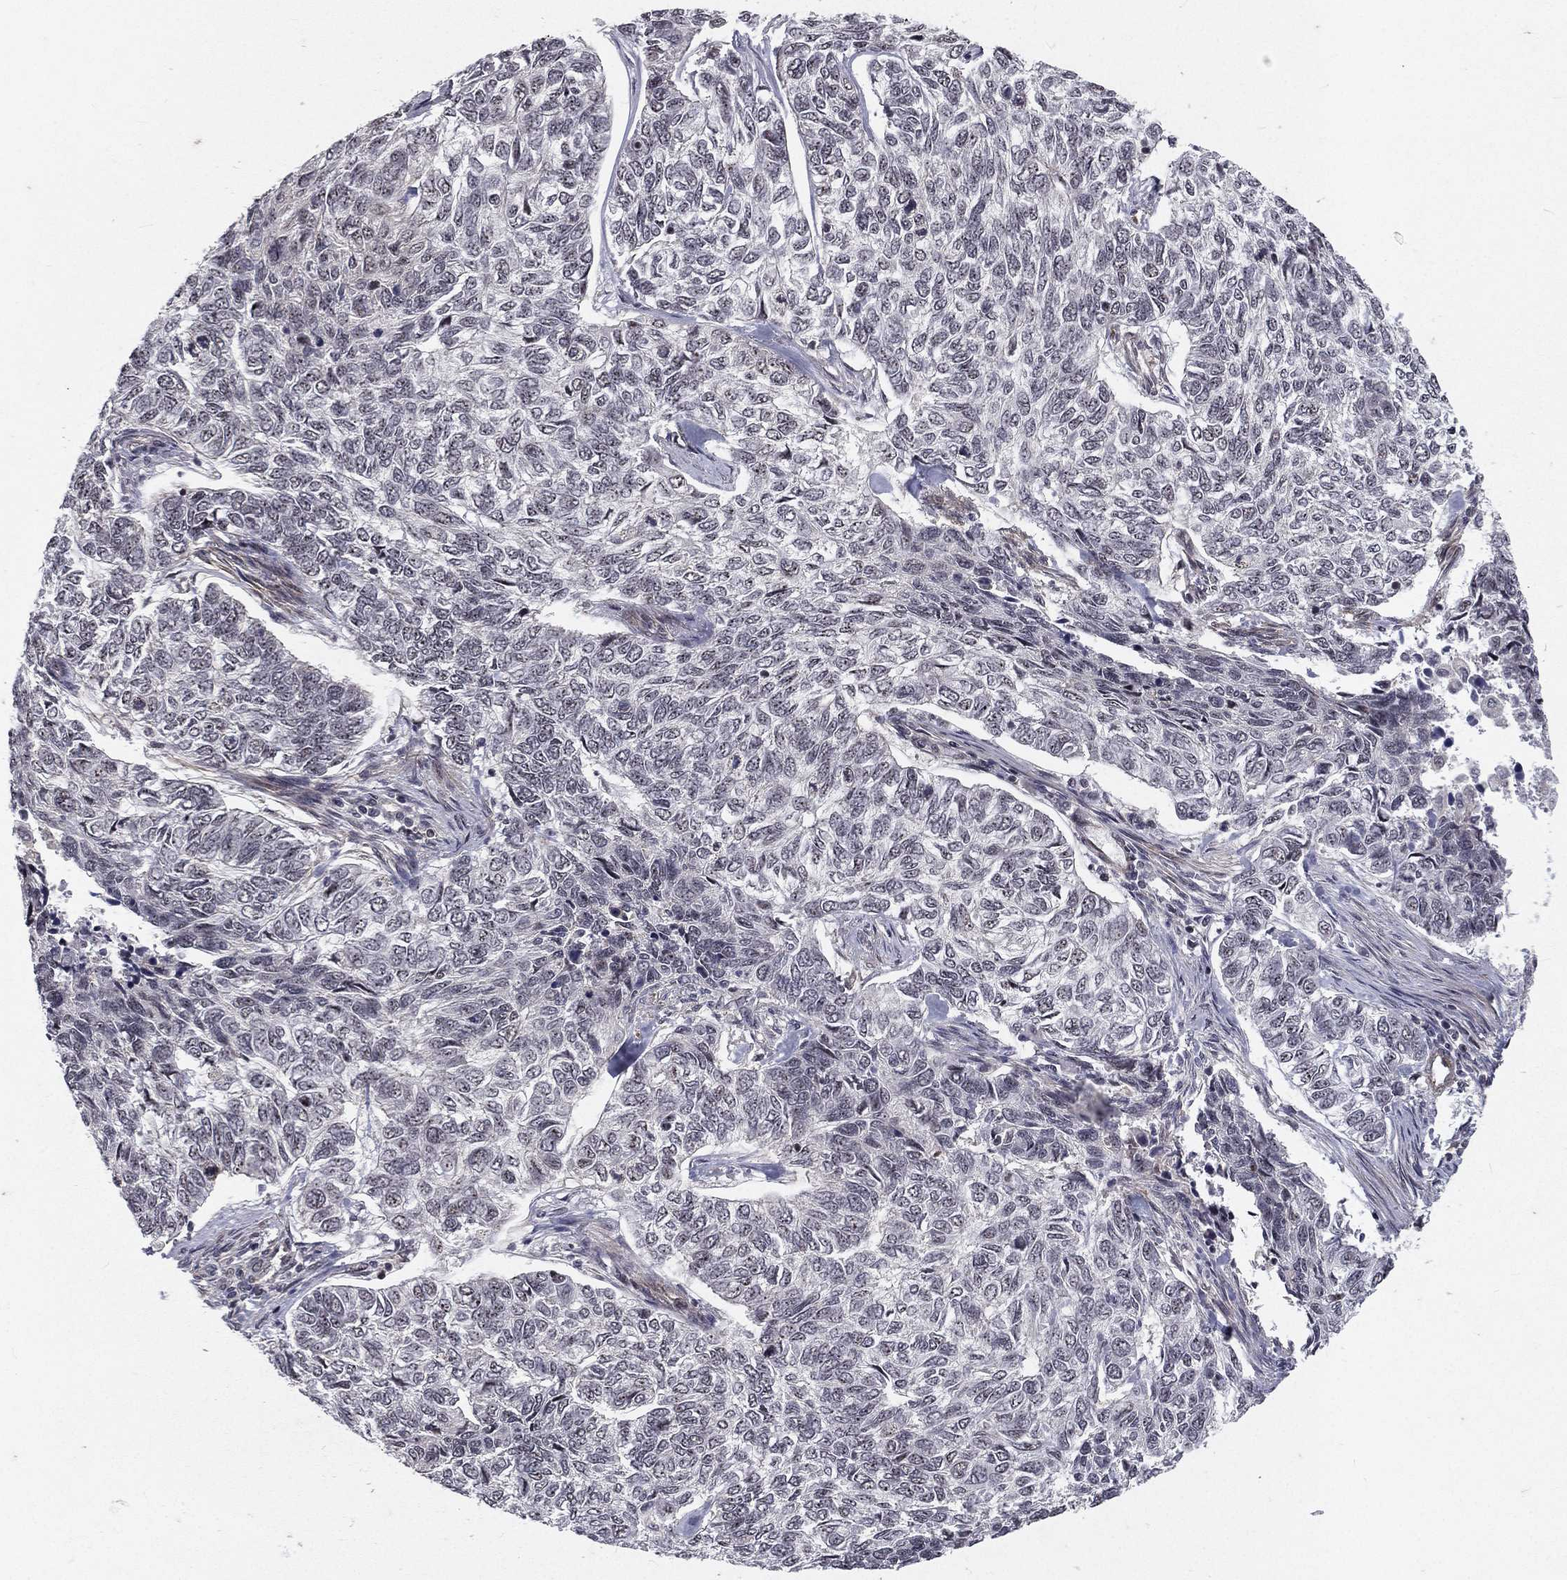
{"staining": {"intensity": "negative", "quantity": "none", "location": "none"}, "tissue": "skin cancer", "cell_type": "Tumor cells", "image_type": "cancer", "snomed": [{"axis": "morphology", "description": "Basal cell carcinoma"}, {"axis": "topography", "description": "Skin"}], "caption": "High power microscopy photomicrograph of an immunohistochemistry histopathology image of skin cancer, revealing no significant staining in tumor cells.", "gene": "MORC2", "patient": {"sex": "female", "age": 65}}